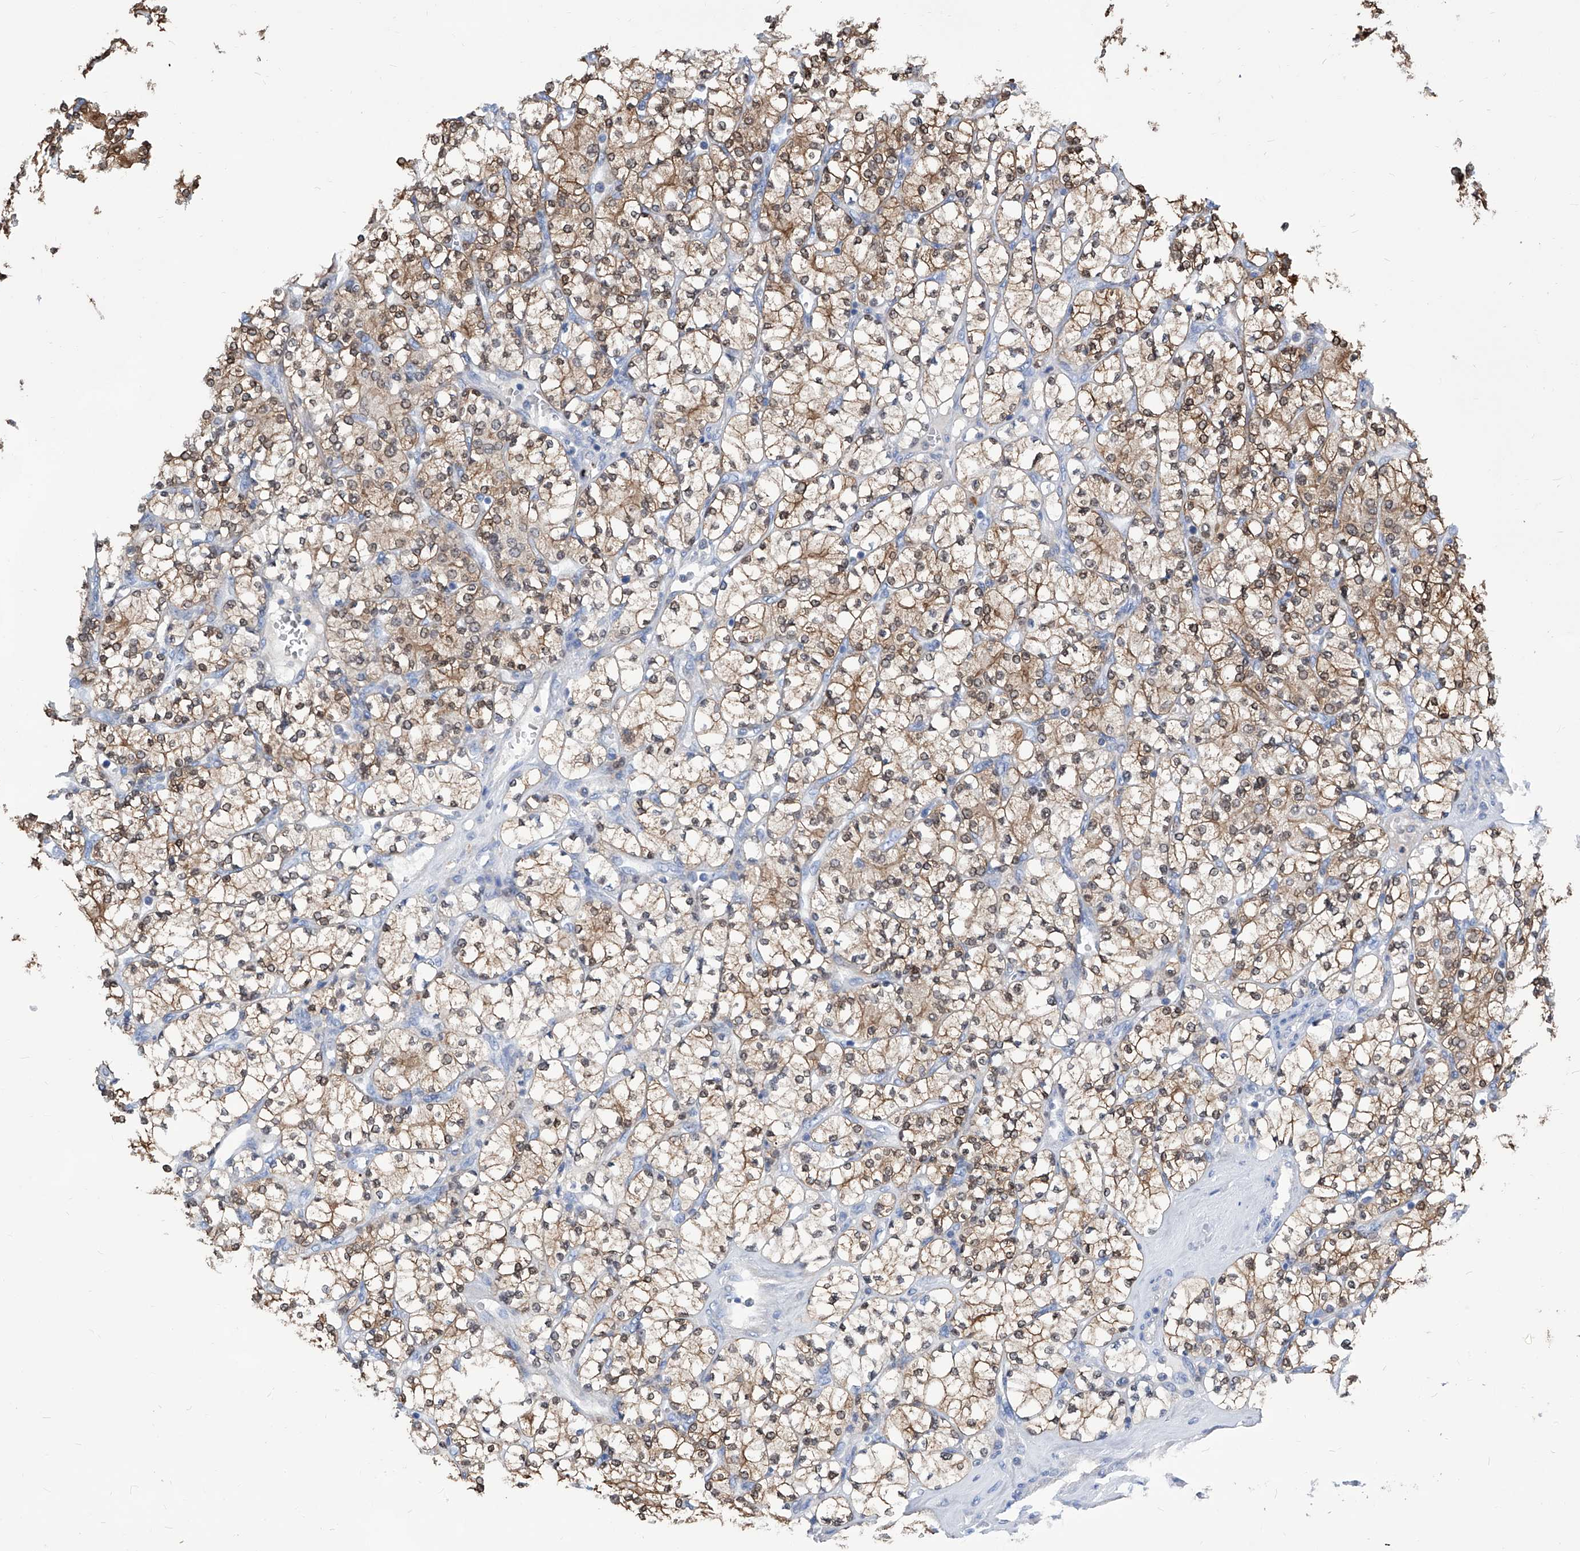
{"staining": {"intensity": "moderate", "quantity": ">75%", "location": "cytoplasmic/membranous"}, "tissue": "renal cancer", "cell_type": "Tumor cells", "image_type": "cancer", "snomed": [{"axis": "morphology", "description": "Adenocarcinoma, NOS"}, {"axis": "topography", "description": "Kidney"}], "caption": "This is an image of immunohistochemistry staining of adenocarcinoma (renal), which shows moderate positivity in the cytoplasmic/membranous of tumor cells.", "gene": "IMPA2", "patient": {"sex": "male", "age": 77}}